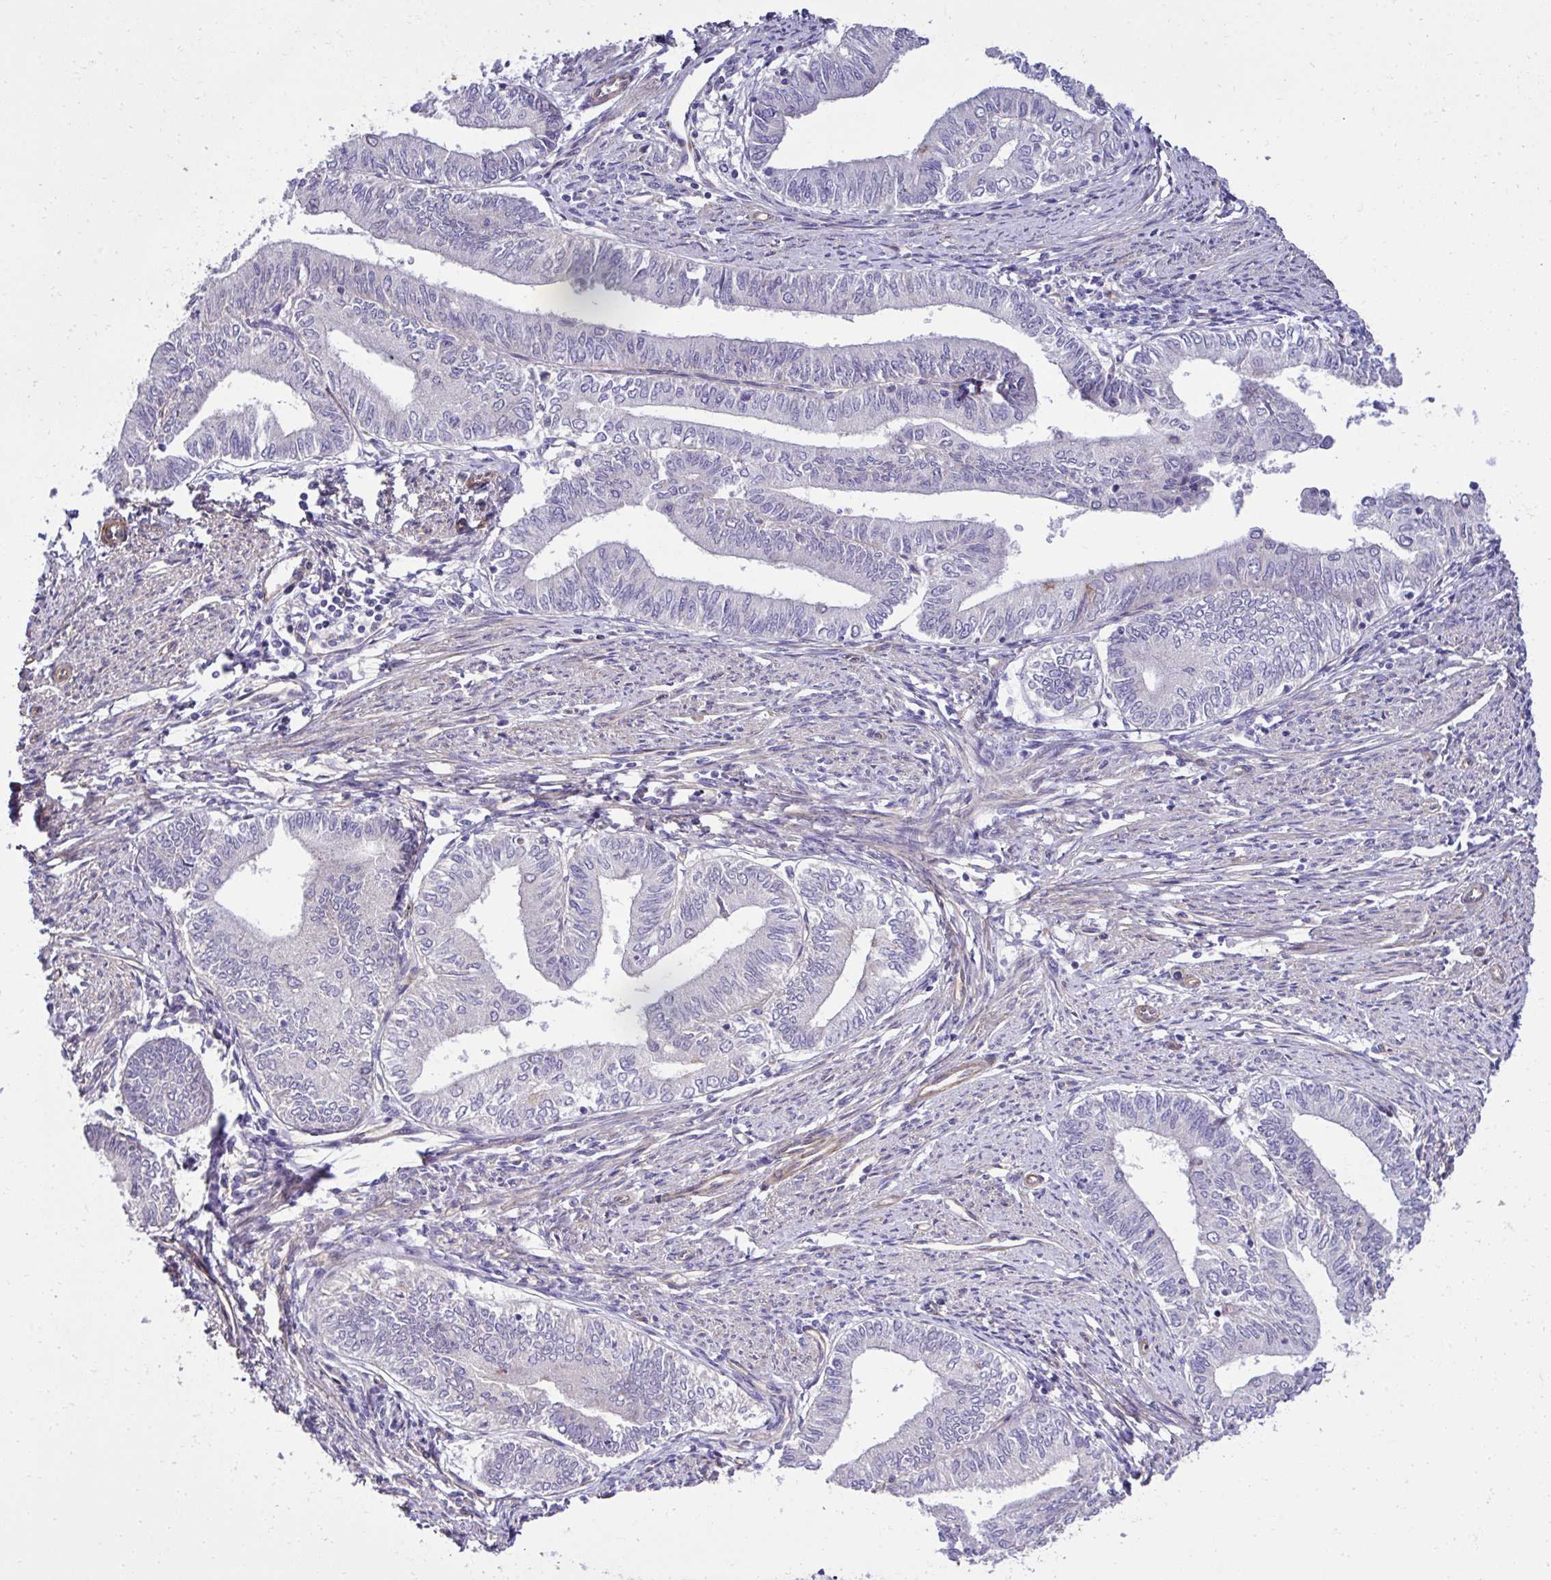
{"staining": {"intensity": "negative", "quantity": "none", "location": "none"}, "tissue": "endometrial cancer", "cell_type": "Tumor cells", "image_type": "cancer", "snomed": [{"axis": "morphology", "description": "Adenocarcinoma, NOS"}, {"axis": "topography", "description": "Endometrium"}], "caption": "Photomicrograph shows no protein positivity in tumor cells of endometrial cancer tissue.", "gene": "TRIM52", "patient": {"sex": "female", "age": 66}}